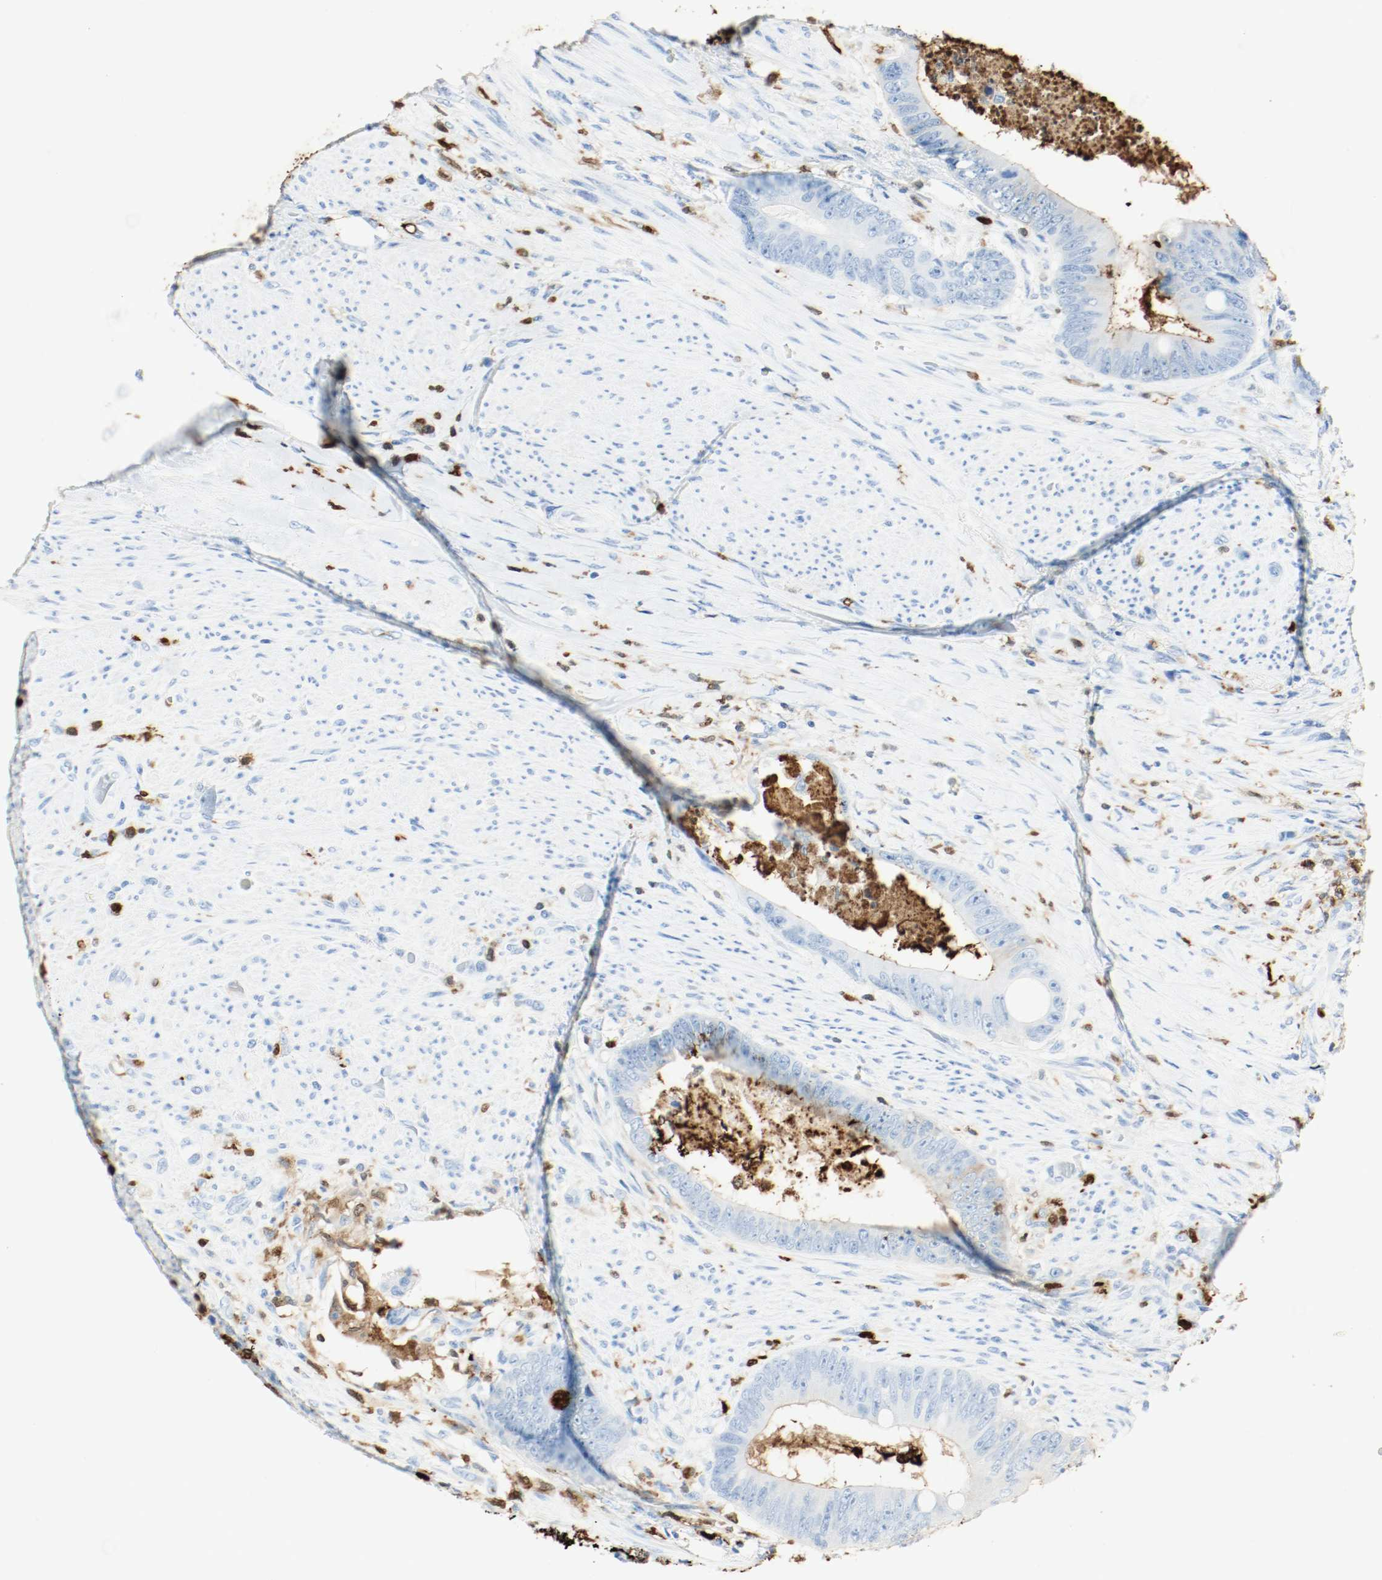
{"staining": {"intensity": "negative", "quantity": "none", "location": "none"}, "tissue": "colorectal cancer", "cell_type": "Tumor cells", "image_type": "cancer", "snomed": [{"axis": "morphology", "description": "Adenocarcinoma, NOS"}, {"axis": "topography", "description": "Rectum"}], "caption": "Photomicrograph shows no protein expression in tumor cells of colorectal cancer tissue. The staining is performed using DAB brown chromogen with nuclei counter-stained in using hematoxylin.", "gene": "S100A9", "patient": {"sex": "female", "age": 77}}